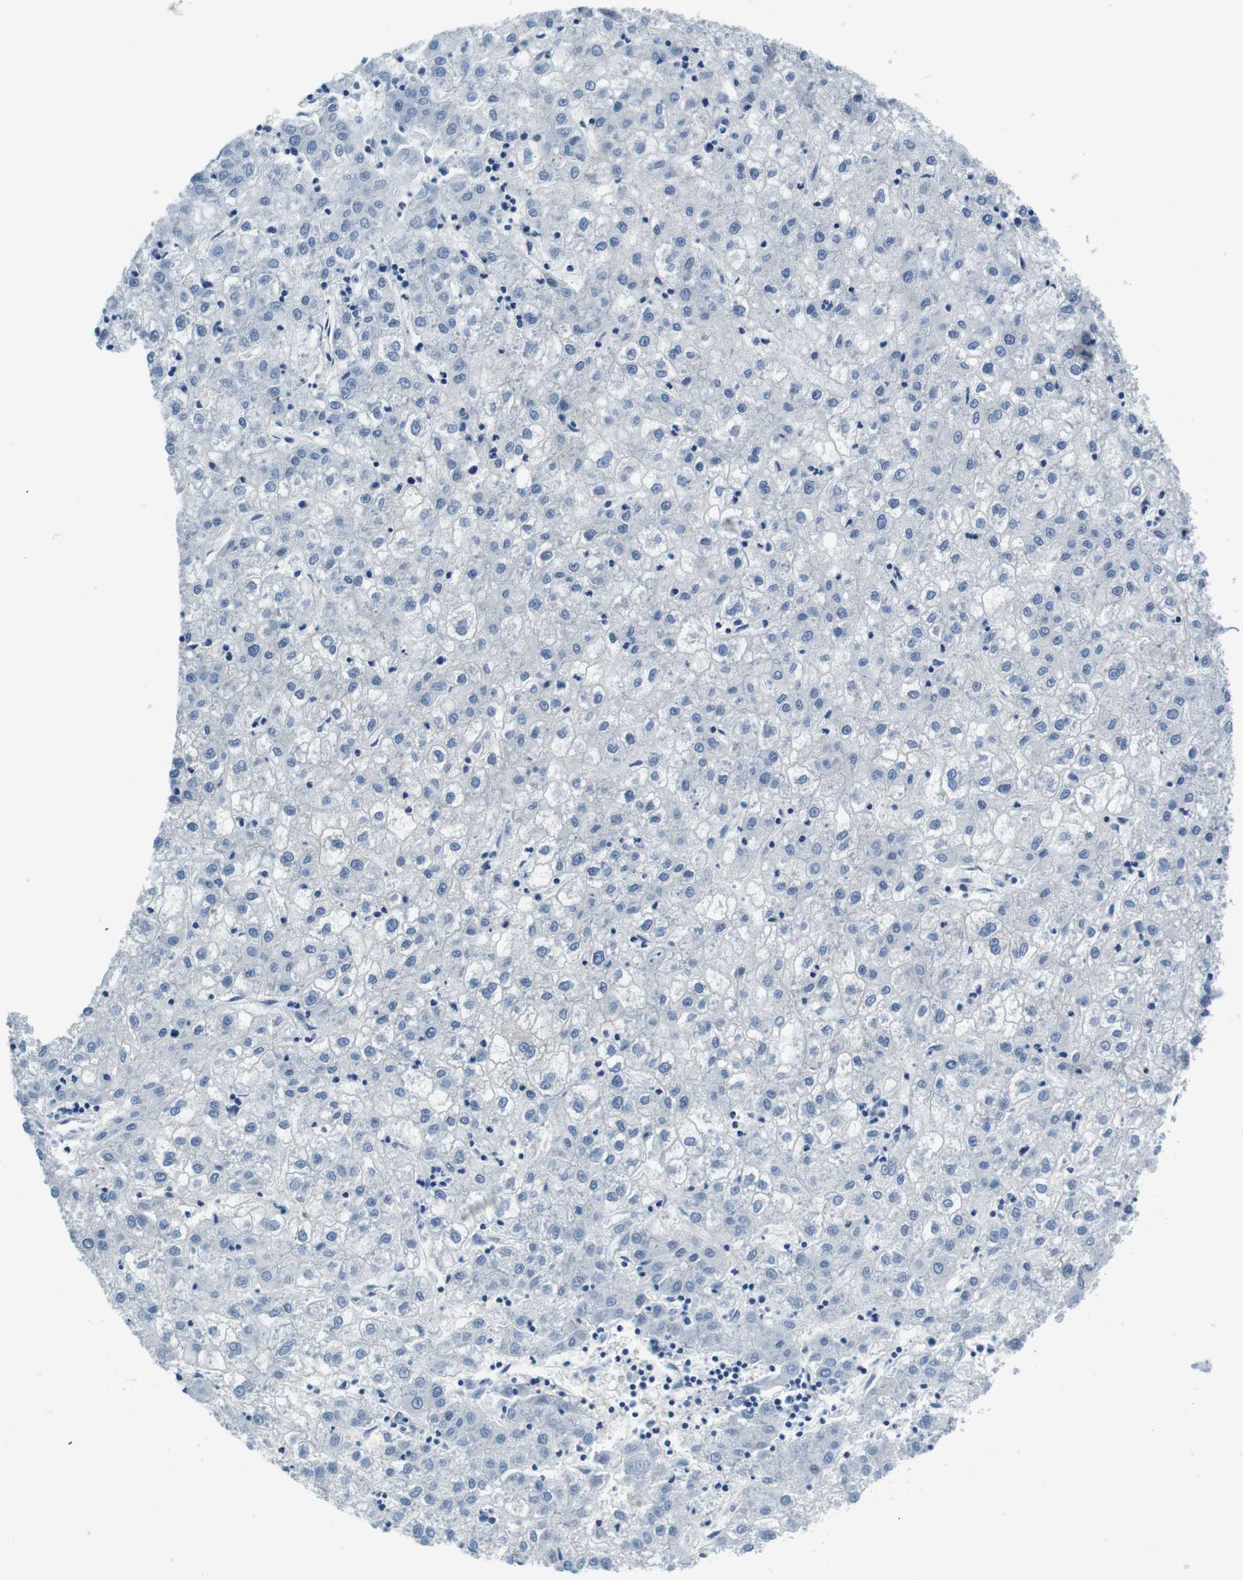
{"staining": {"intensity": "negative", "quantity": "none", "location": "none"}, "tissue": "liver cancer", "cell_type": "Tumor cells", "image_type": "cancer", "snomed": [{"axis": "morphology", "description": "Carcinoma, Hepatocellular, NOS"}, {"axis": "topography", "description": "Liver"}], "caption": "This is a image of immunohistochemistry (IHC) staining of liver cancer, which shows no staining in tumor cells. (IHC, brightfield microscopy, high magnification).", "gene": "KCNJ5", "patient": {"sex": "male", "age": 72}}